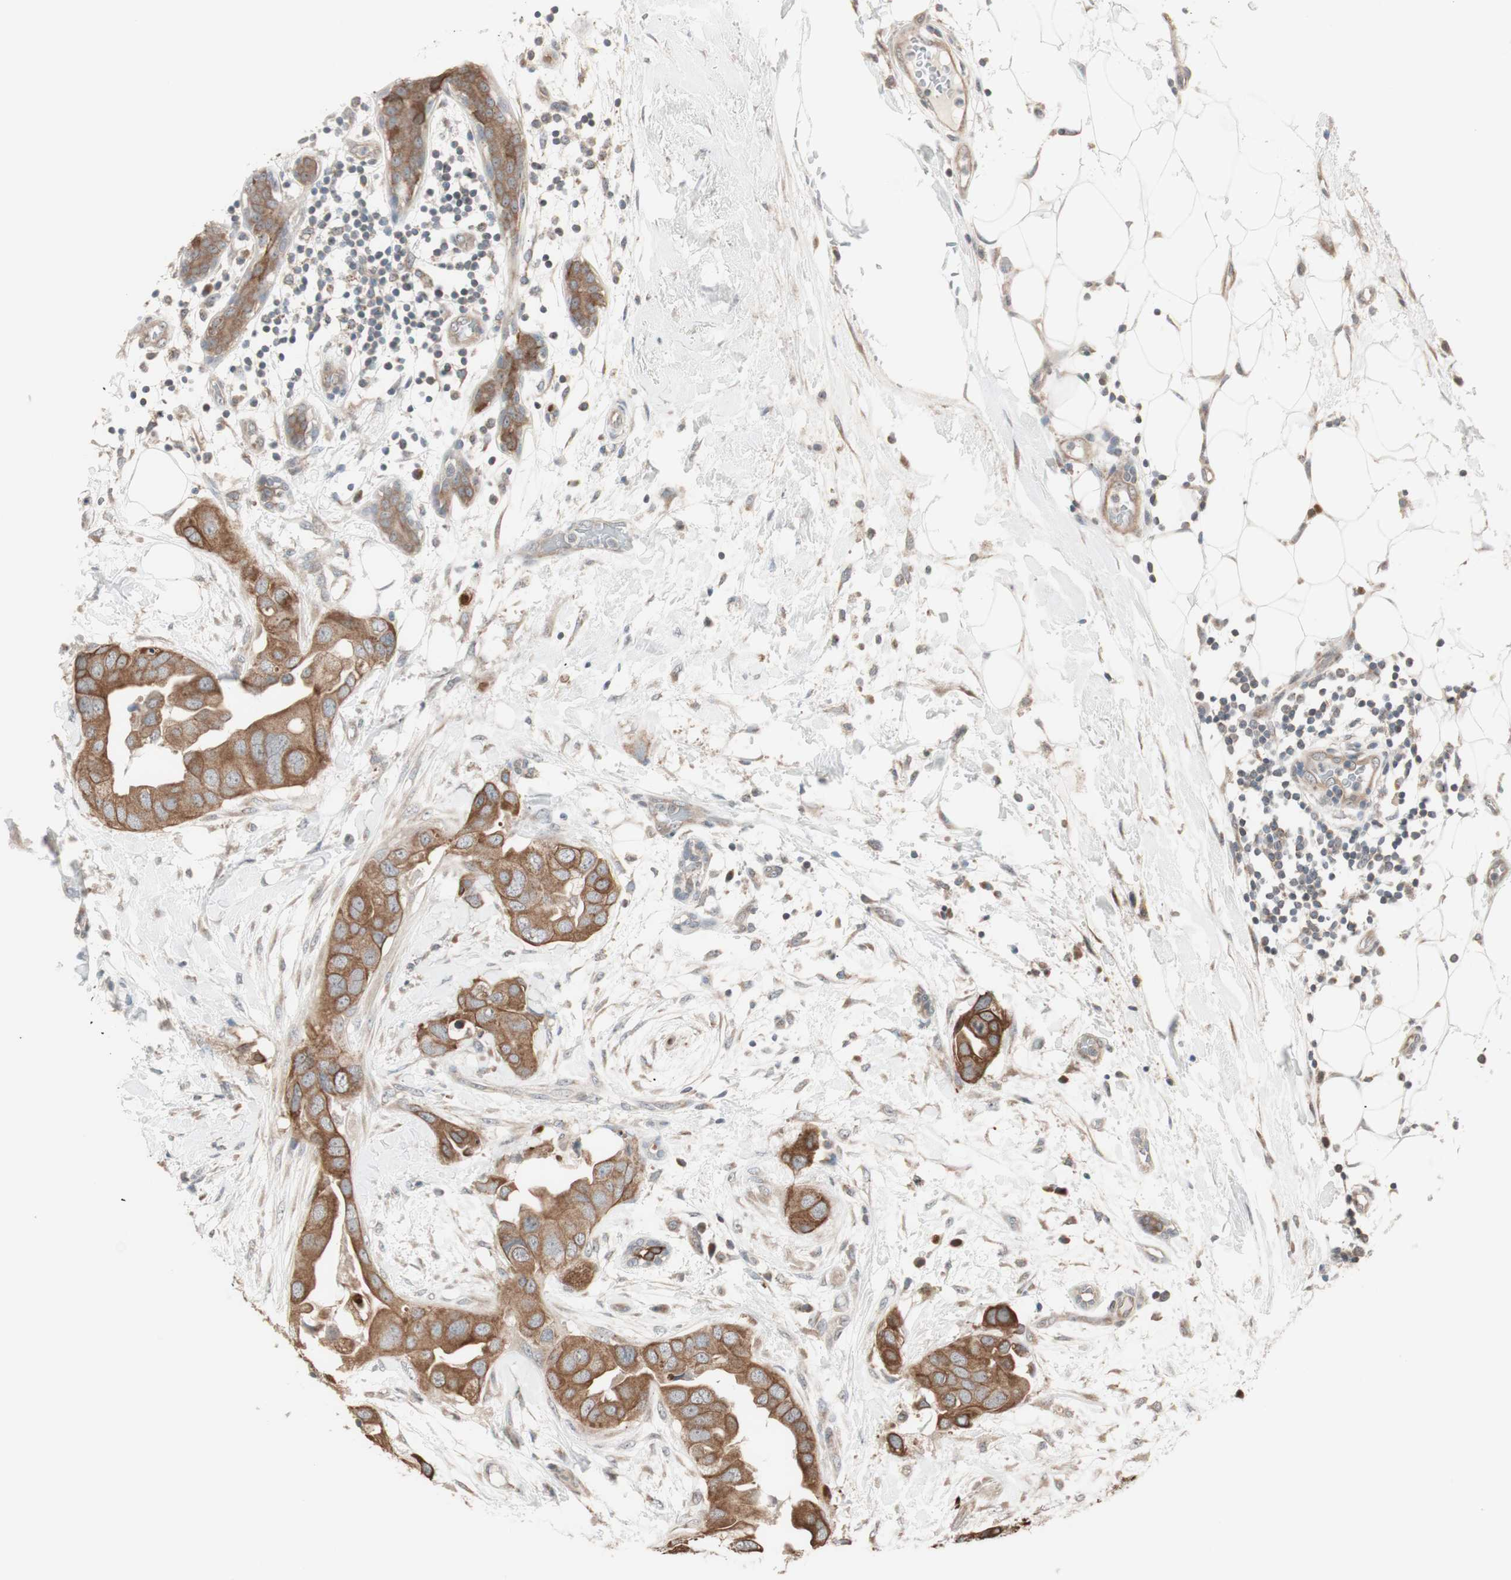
{"staining": {"intensity": "moderate", "quantity": ">75%", "location": "cytoplasmic/membranous"}, "tissue": "breast cancer", "cell_type": "Tumor cells", "image_type": "cancer", "snomed": [{"axis": "morphology", "description": "Duct carcinoma"}, {"axis": "topography", "description": "Breast"}], "caption": "A medium amount of moderate cytoplasmic/membranous expression is present in approximately >75% of tumor cells in breast invasive ductal carcinoma tissue. (IHC, brightfield microscopy, high magnification).", "gene": "FBXO5", "patient": {"sex": "female", "age": 40}}